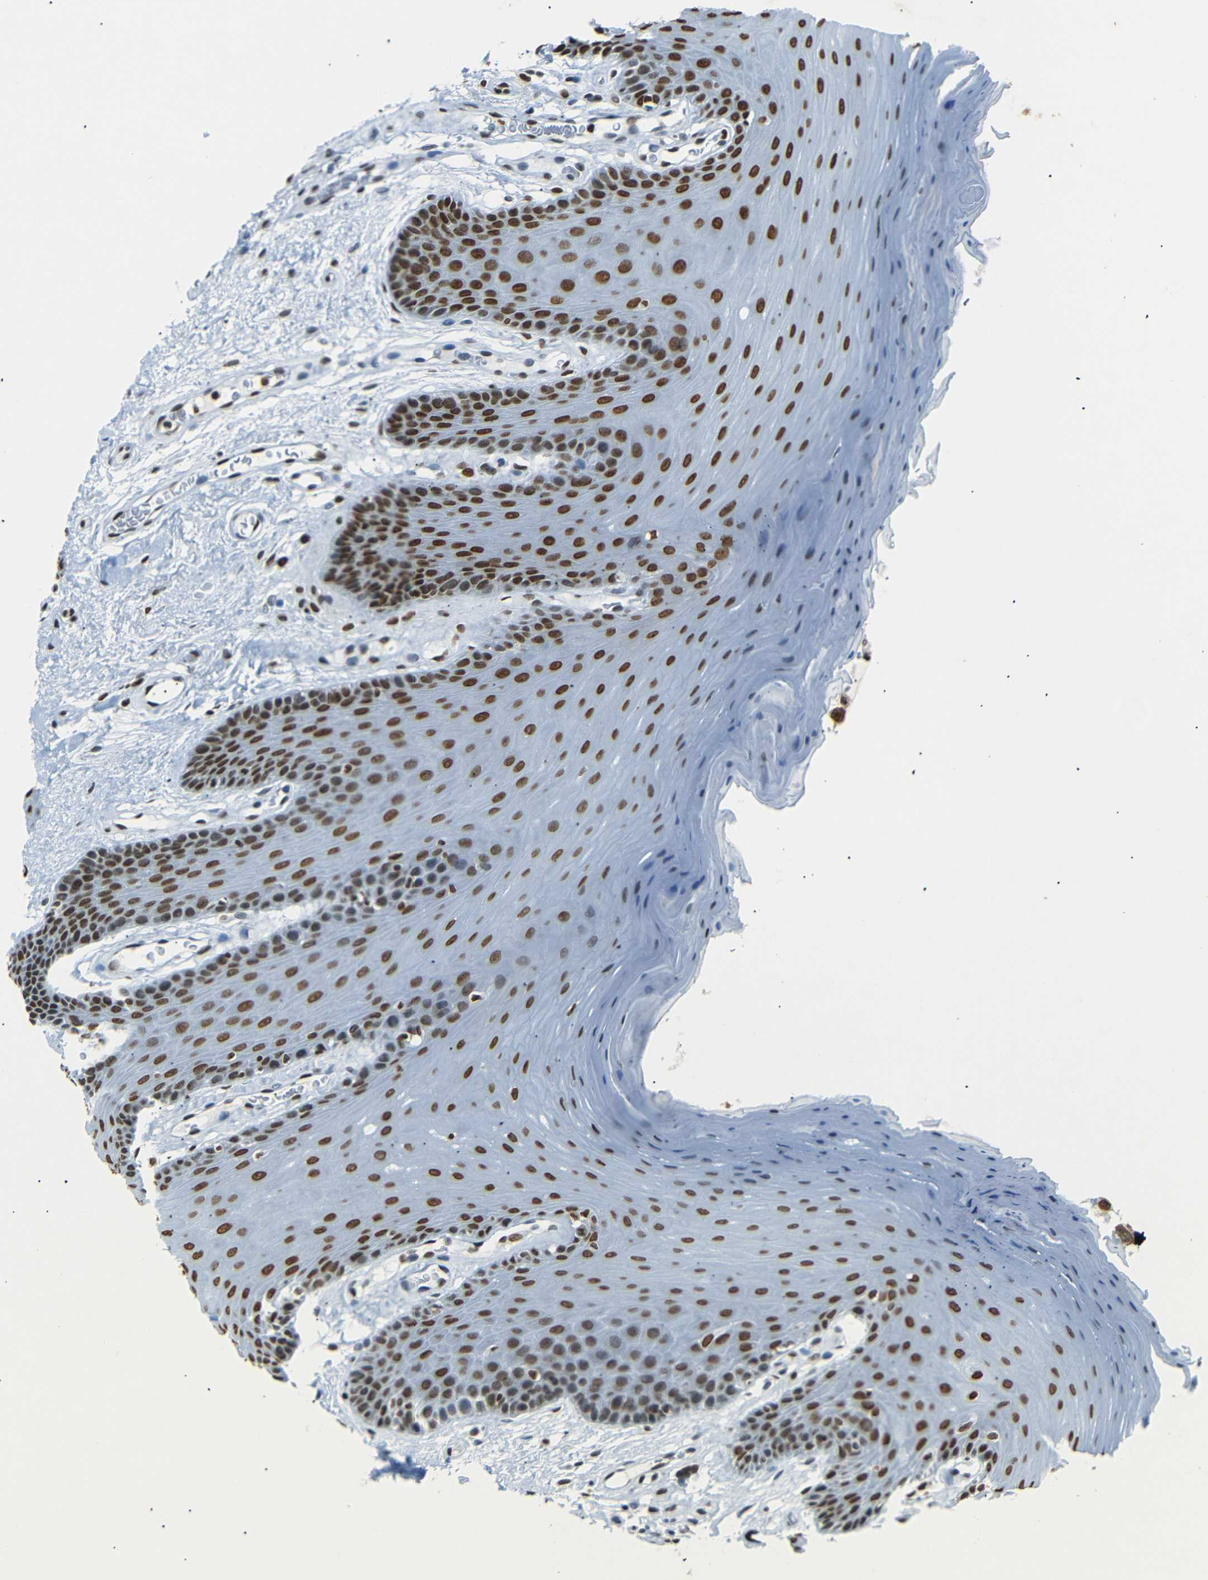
{"staining": {"intensity": "strong", "quantity": ">75%", "location": "nuclear"}, "tissue": "oral mucosa", "cell_type": "Squamous epithelial cells", "image_type": "normal", "snomed": [{"axis": "morphology", "description": "Normal tissue, NOS"}, {"axis": "morphology", "description": "Squamous cell carcinoma, NOS"}, {"axis": "topography", "description": "Skeletal muscle"}, {"axis": "topography", "description": "Adipose tissue"}, {"axis": "topography", "description": "Vascular tissue"}, {"axis": "topography", "description": "Oral tissue"}, {"axis": "topography", "description": "Peripheral nerve tissue"}, {"axis": "topography", "description": "Head-Neck"}], "caption": "IHC image of benign oral mucosa: oral mucosa stained using immunohistochemistry demonstrates high levels of strong protein expression localized specifically in the nuclear of squamous epithelial cells, appearing as a nuclear brown color.", "gene": "HMGN1", "patient": {"sex": "male", "age": 71}}